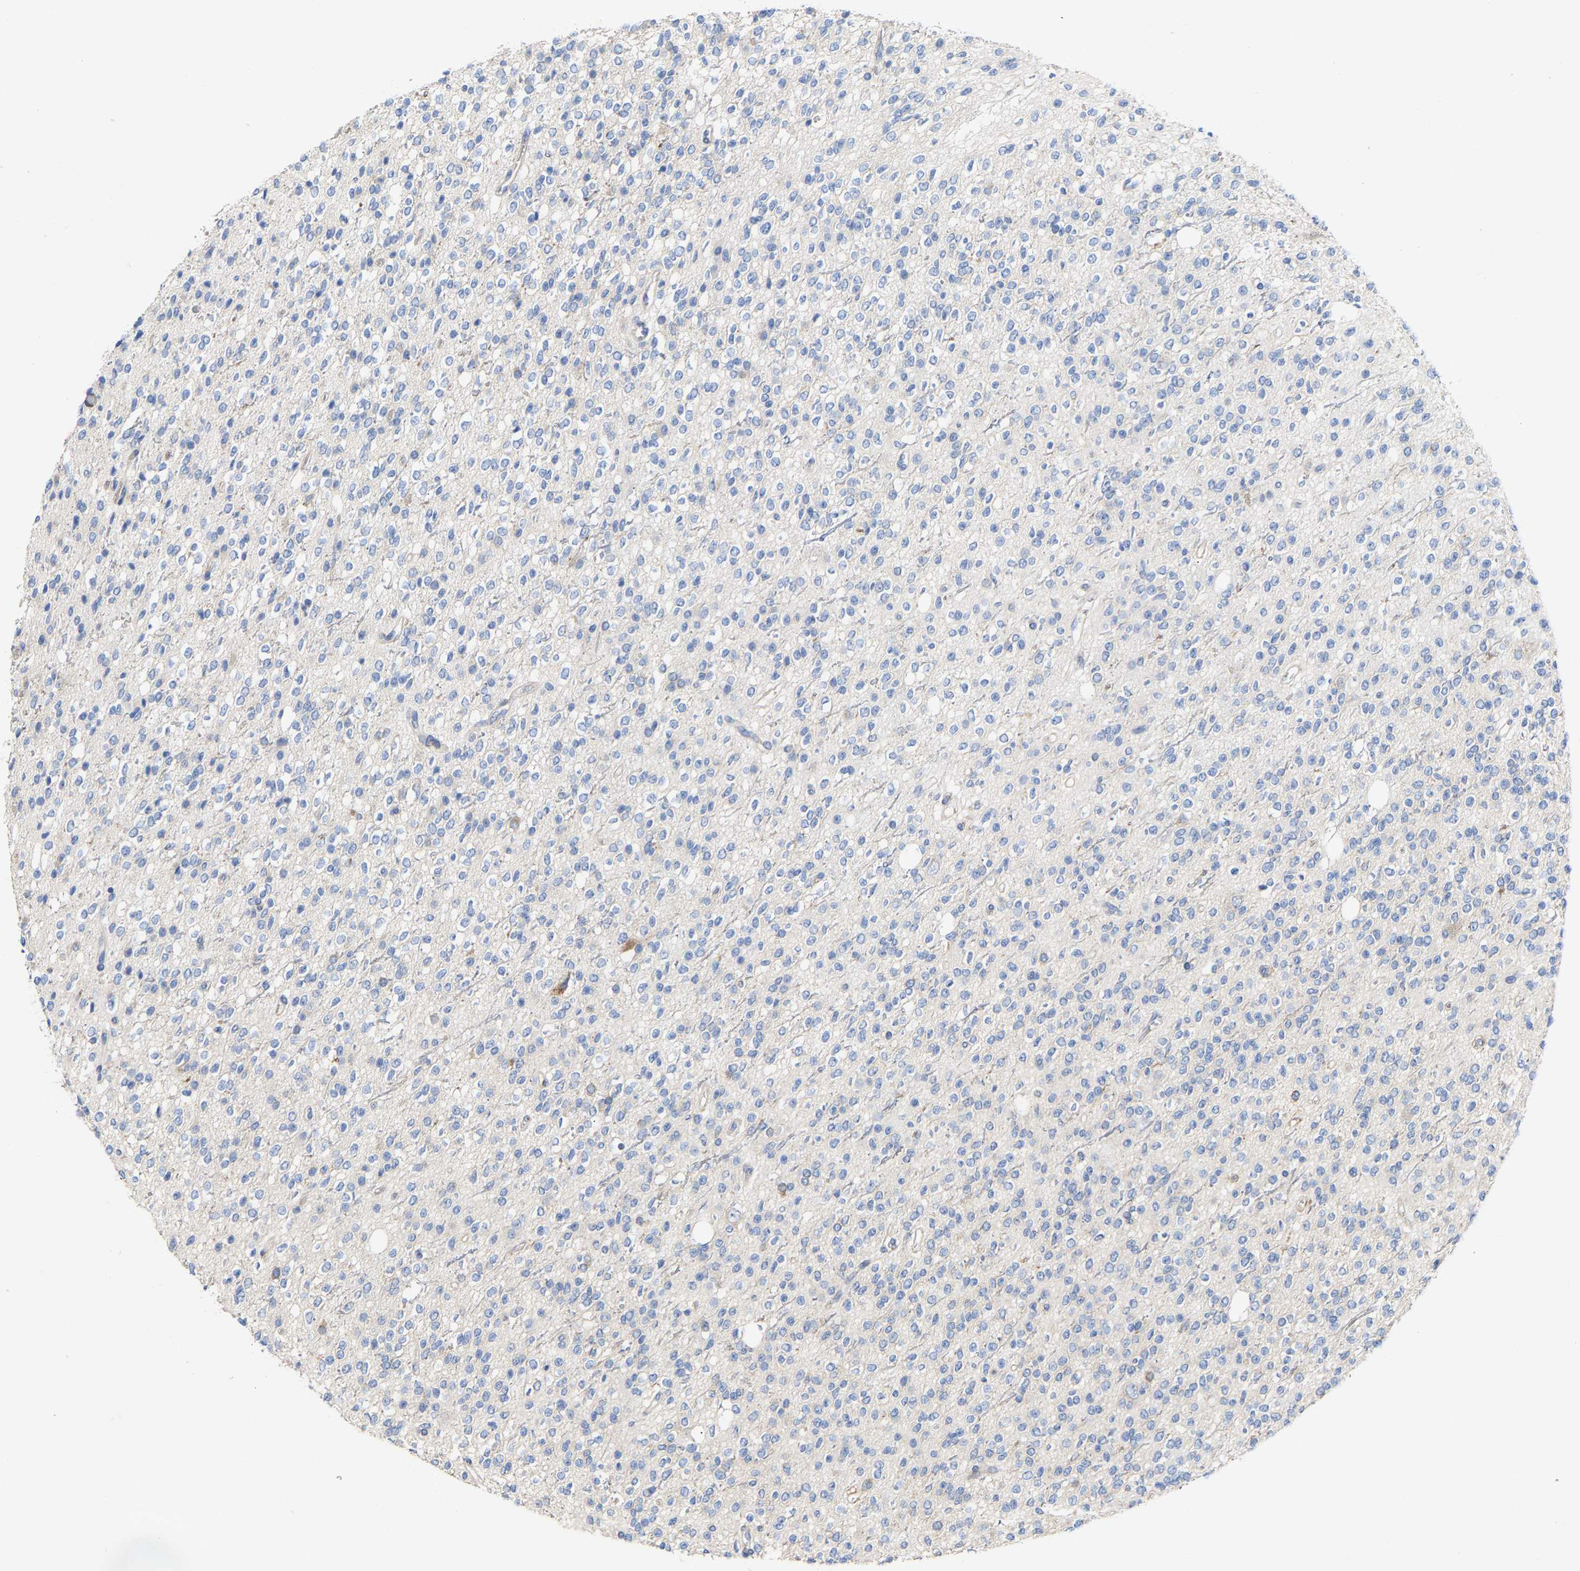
{"staining": {"intensity": "negative", "quantity": "none", "location": "none"}, "tissue": "glioma", "cell_type": "Tumor cells", "image_type": "cancer", "snomed": [{"axis": "morphology", "description": "Glioma, malignant, High grade"}, {"axis": "topography", "description": "Brain"}], "caption": "Glioma was stained to show a protein in brown. There is no significant expression in tumor cells.", "gene": "PPP1R15A", "patient": {"sex": "male", "age": 34}}